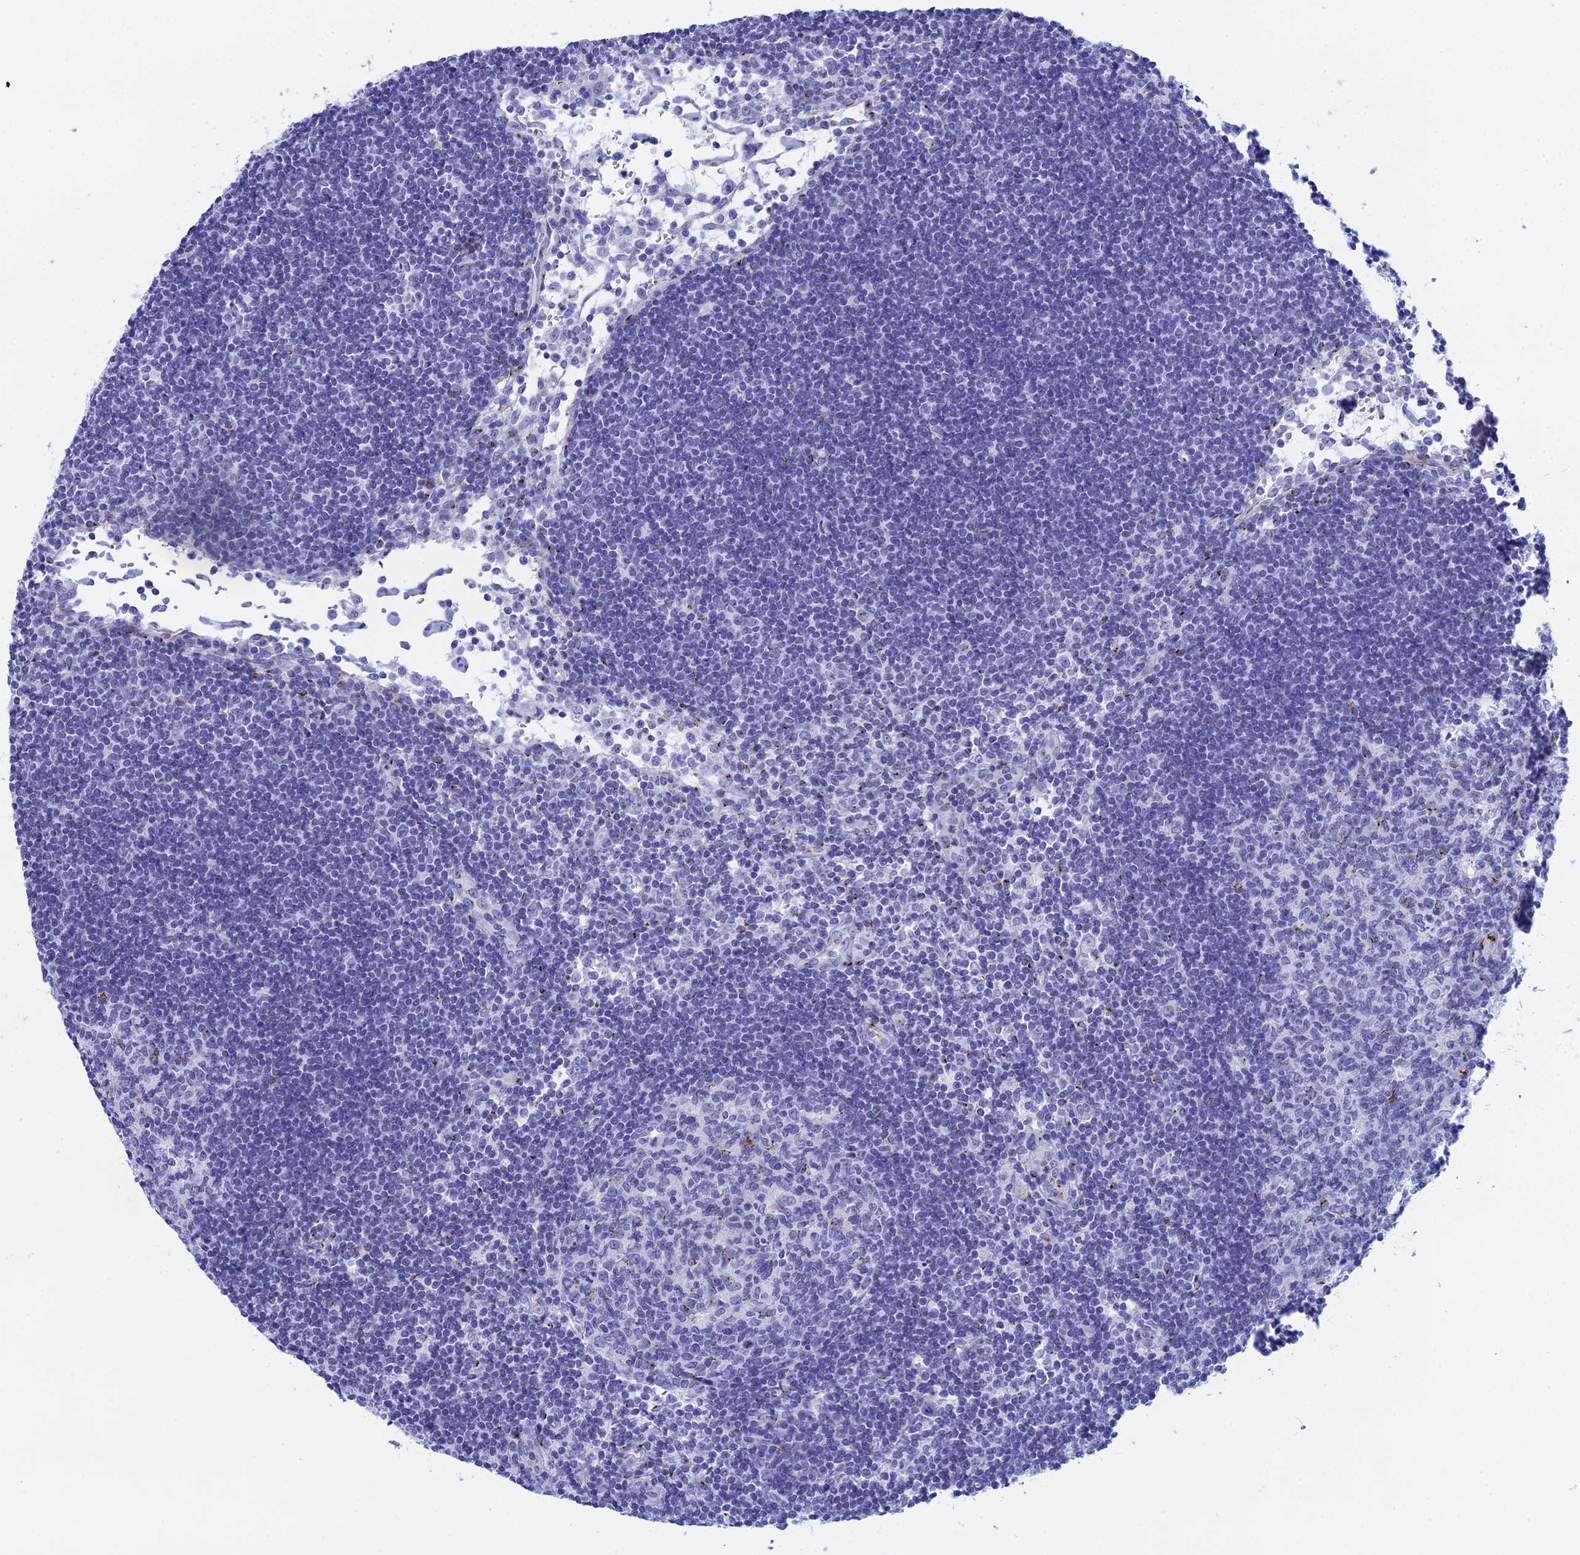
{"staining": {"intensity": "negative", "quantity": "none", "location": "none"}, "tissue": "lymph node", "cell_type": "Germinal center cells", "image_type": "normal", "snomed": [{"axis": "morphology", "description": "Normal tissue, NOS"}, {"axis": "topography", "description": "Lymph node"}], "caption": "Lymph node was stained to show a protein in brown. There is no significant expression in germinal center cells. The staining is performed using DAB (3,3'-diaminobenzidine) brown chromogen with nuclei counter-stained in using hematoxylin.", "gene": "ERICH4", "patient": {"sex": "female", "age": 73}}